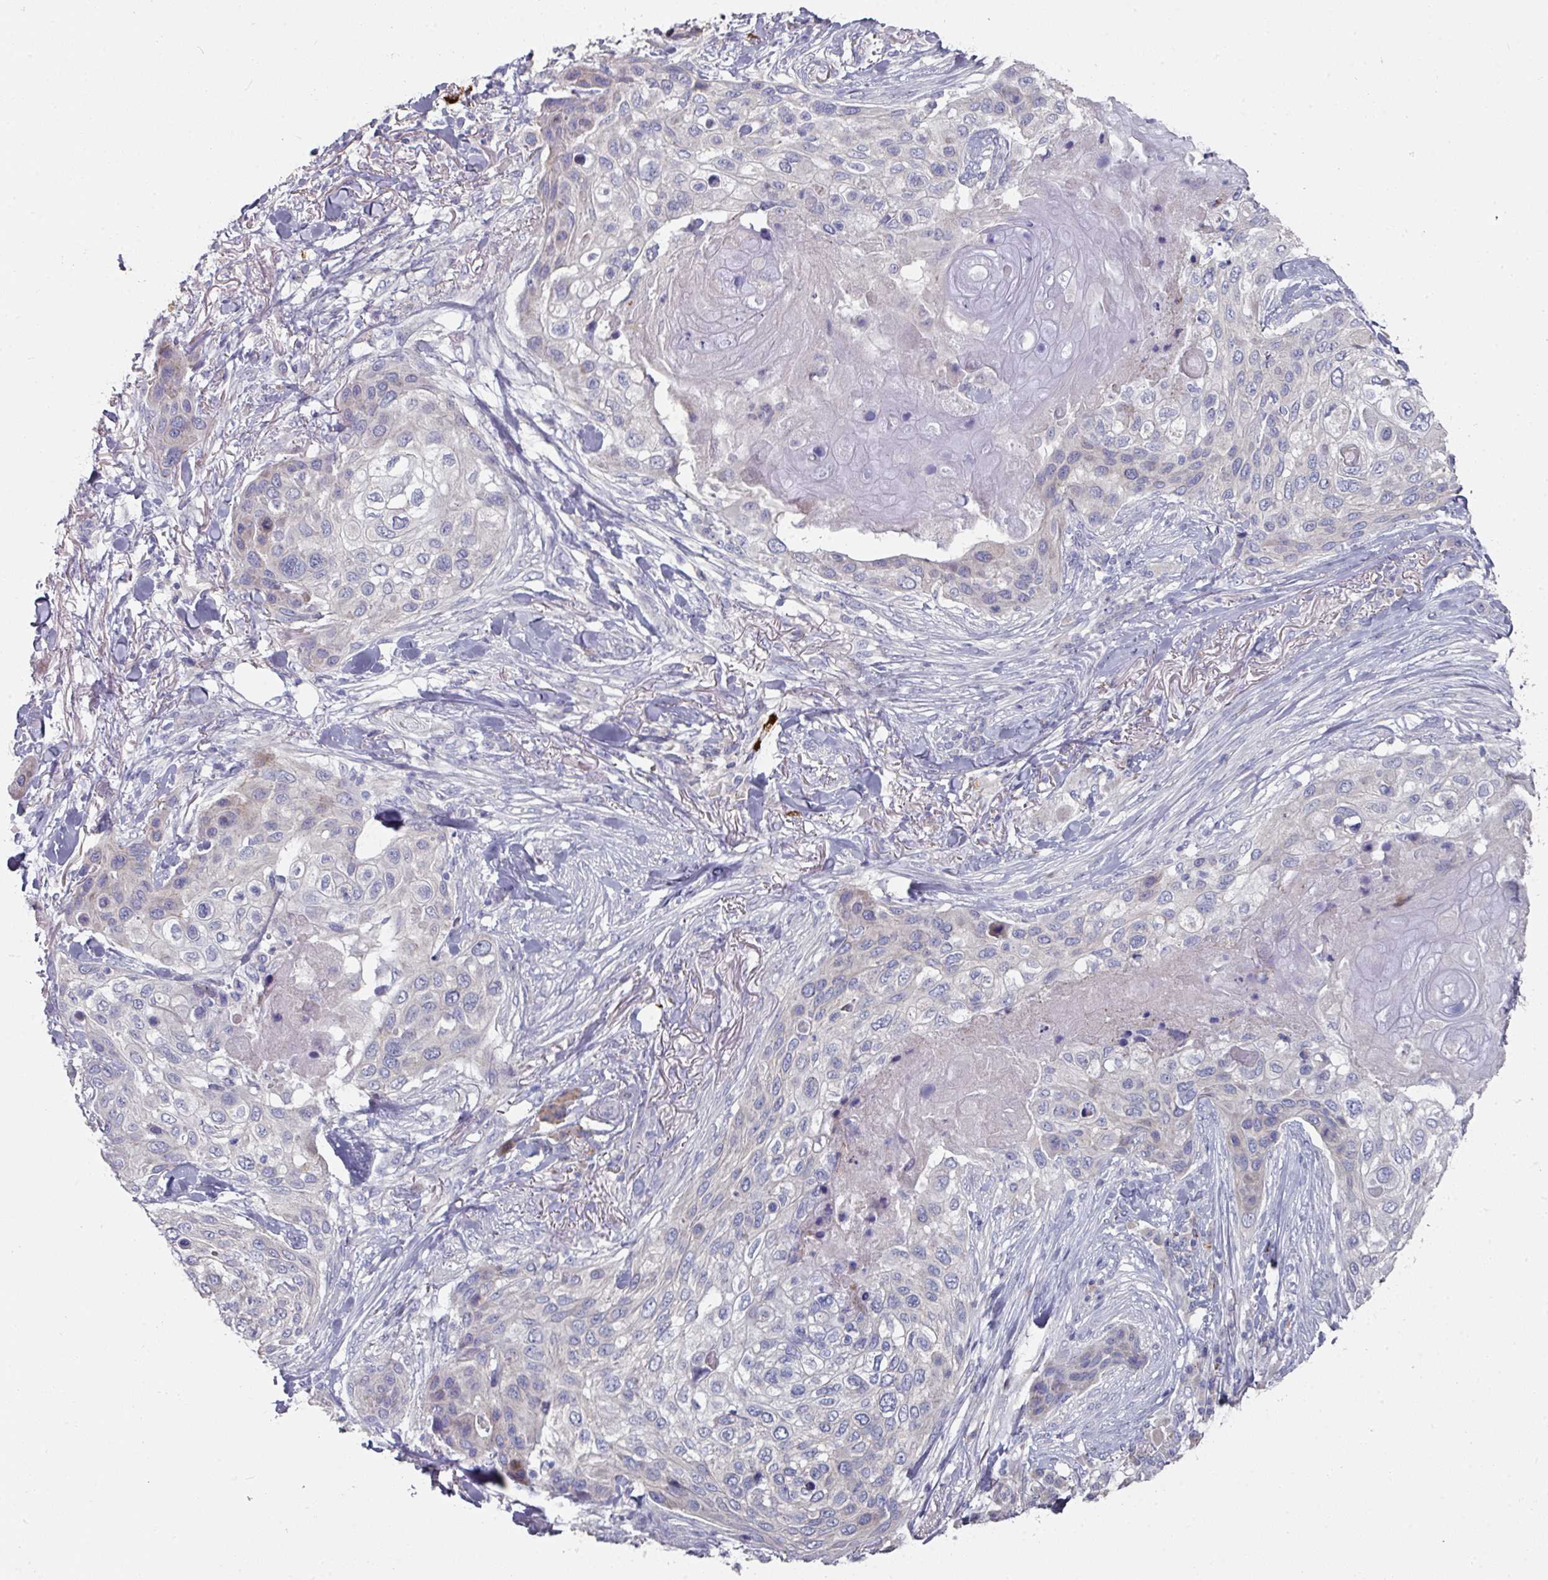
{"staining": {"intensity": "negative", "quantity": "none", "location": "none"}, "tissue": "skin cancer", "cell_type": "Tumor cells", "image_type": "cancer", "snomed": [{"axis": "morphology", "description": "Squamous cell carcinoma, NOS"}, {"axis": "topography", "description": "Skin"}], "caption": "Skin cancer (squamous cell carcinoma) was stained to show a protein in brown. There is no significant staining in tumor cells.", "gene": "NT5C1A", "patient": {"sex": "female", "age": 87}}